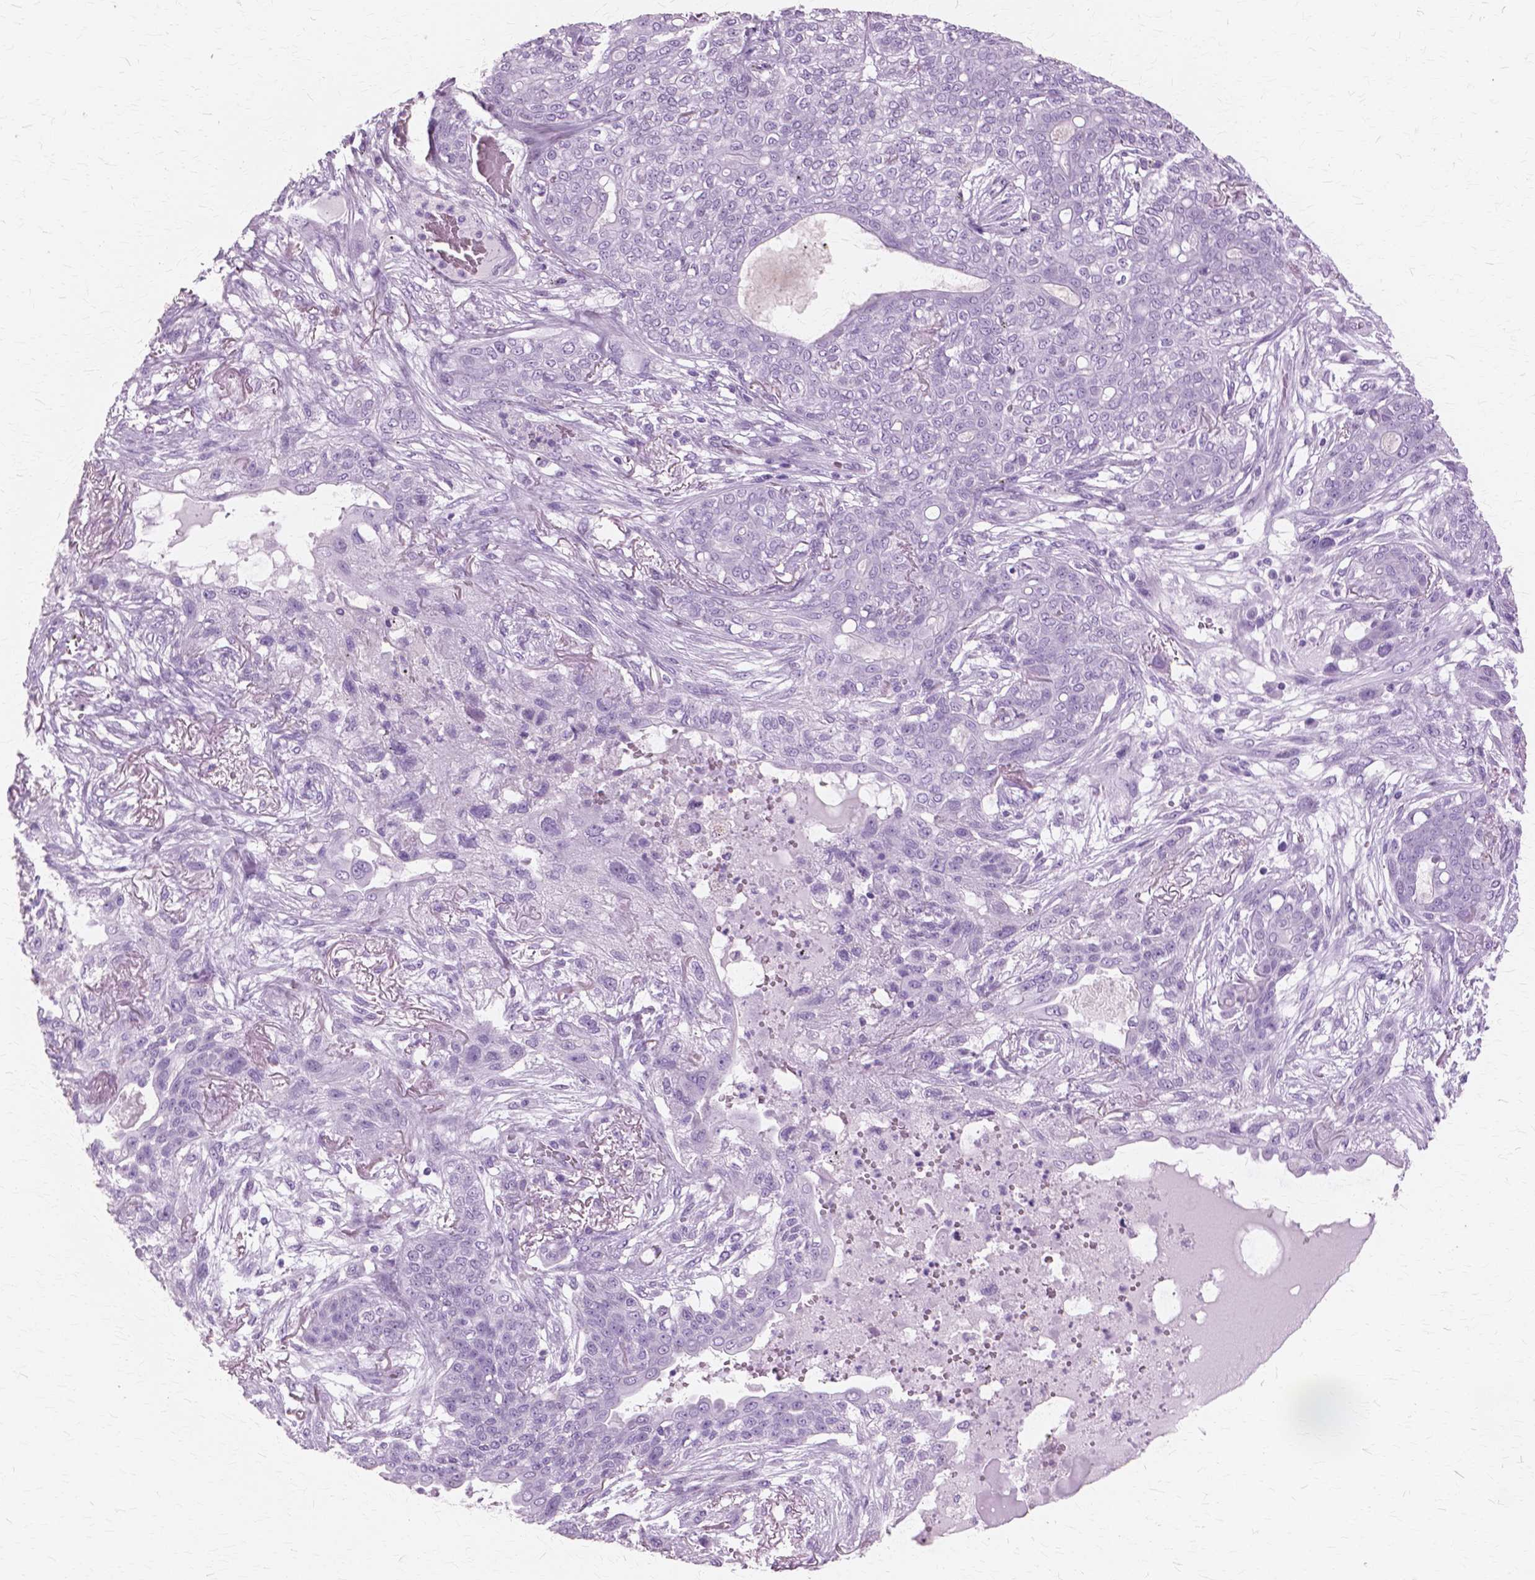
{"staining": {"intensity": "negative", "quantity": "none", "location": "none"}, "tissue": "lung cancer", "cell_type": "Tumor cells", "image_type": "cancer", "snomed": [{"axis": "morphology", "description": "Squamous cell carcinoma, NOS"}, {"axis": "topography", "description": "Lung"}], "caption": "IHC image of neoplastic tissue: lung cancer (squamous cell carcinoma) stained with DAB (3,3'-diaminobenzidine) displays no significant protein positivity in tumor cells. (Brightfield microscopy of DAB IHC at high magnification).", "gene": "SFTPD", "patient": {"sex": "female", "age": 70}}